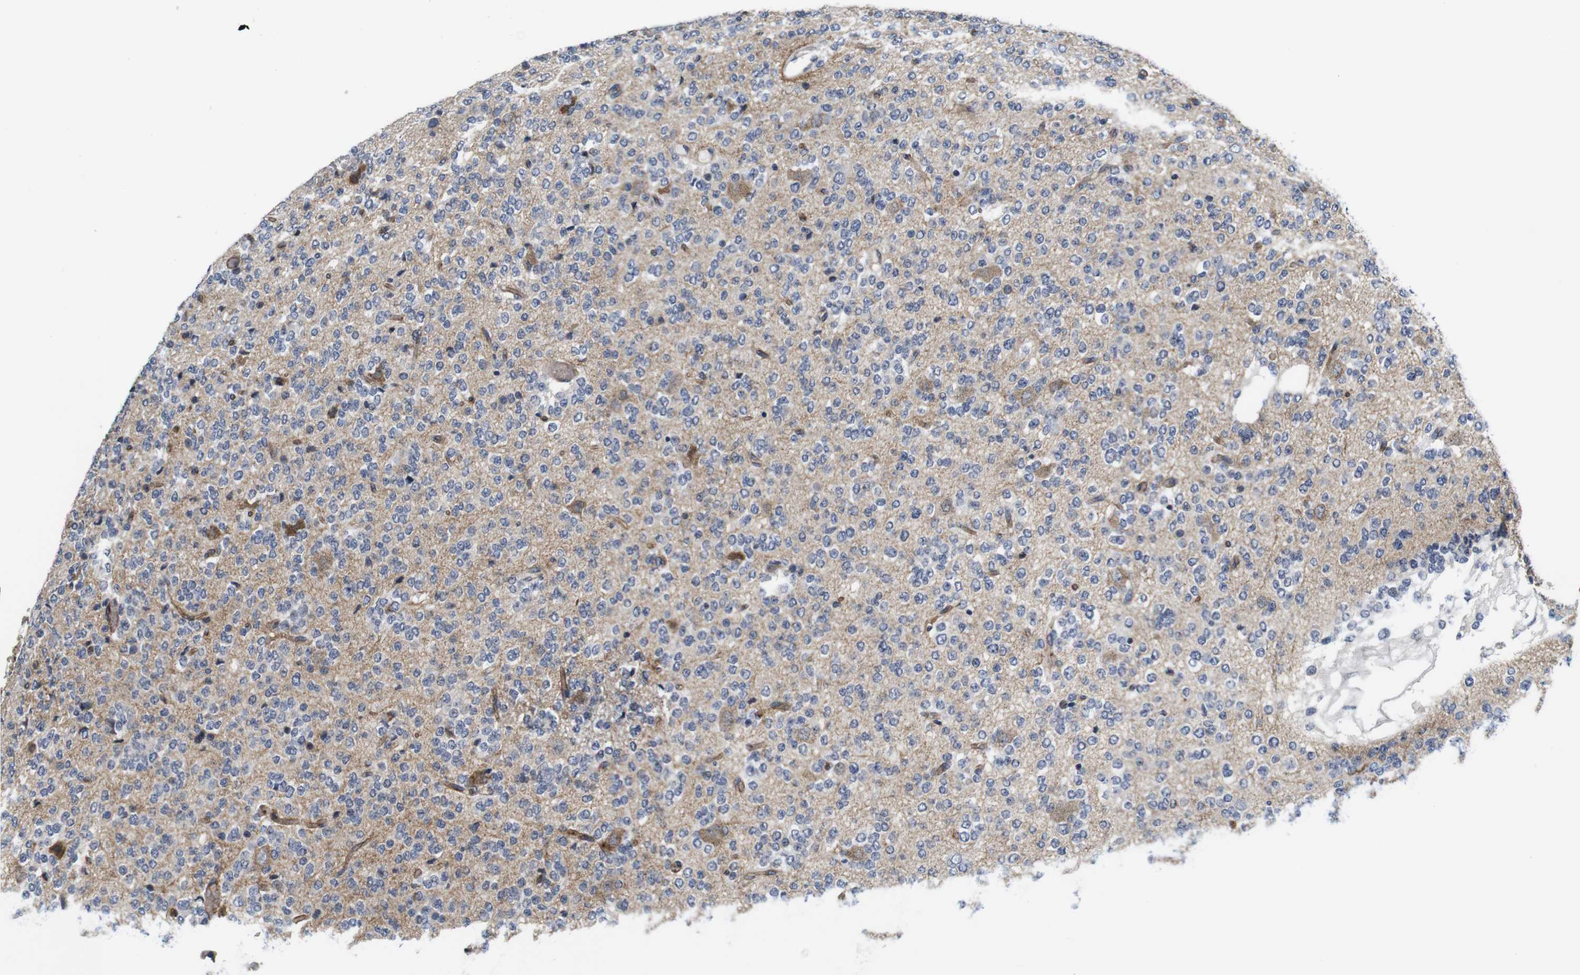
{"staining": {"intensity": "weak", "quantity": ">75%", "location": "cytoplasmic/membranous"}, "tissue": "glioma", "cell_type": "Tumor cells", "image_type": "cancer", "snomed": [{"axis": "morphology", "description": "Glioma, malignant, Low grade"}, {"axis": "topography", "description": "Brain"}], "caption": "There is low levels of weak cytoplasmic/membranous staining in tumor cells of glioma, as demonstrated by immunohistochemical staining (brown color).", "gene": "SOCS3", "patient": {"sex": "male", "age": 38}}